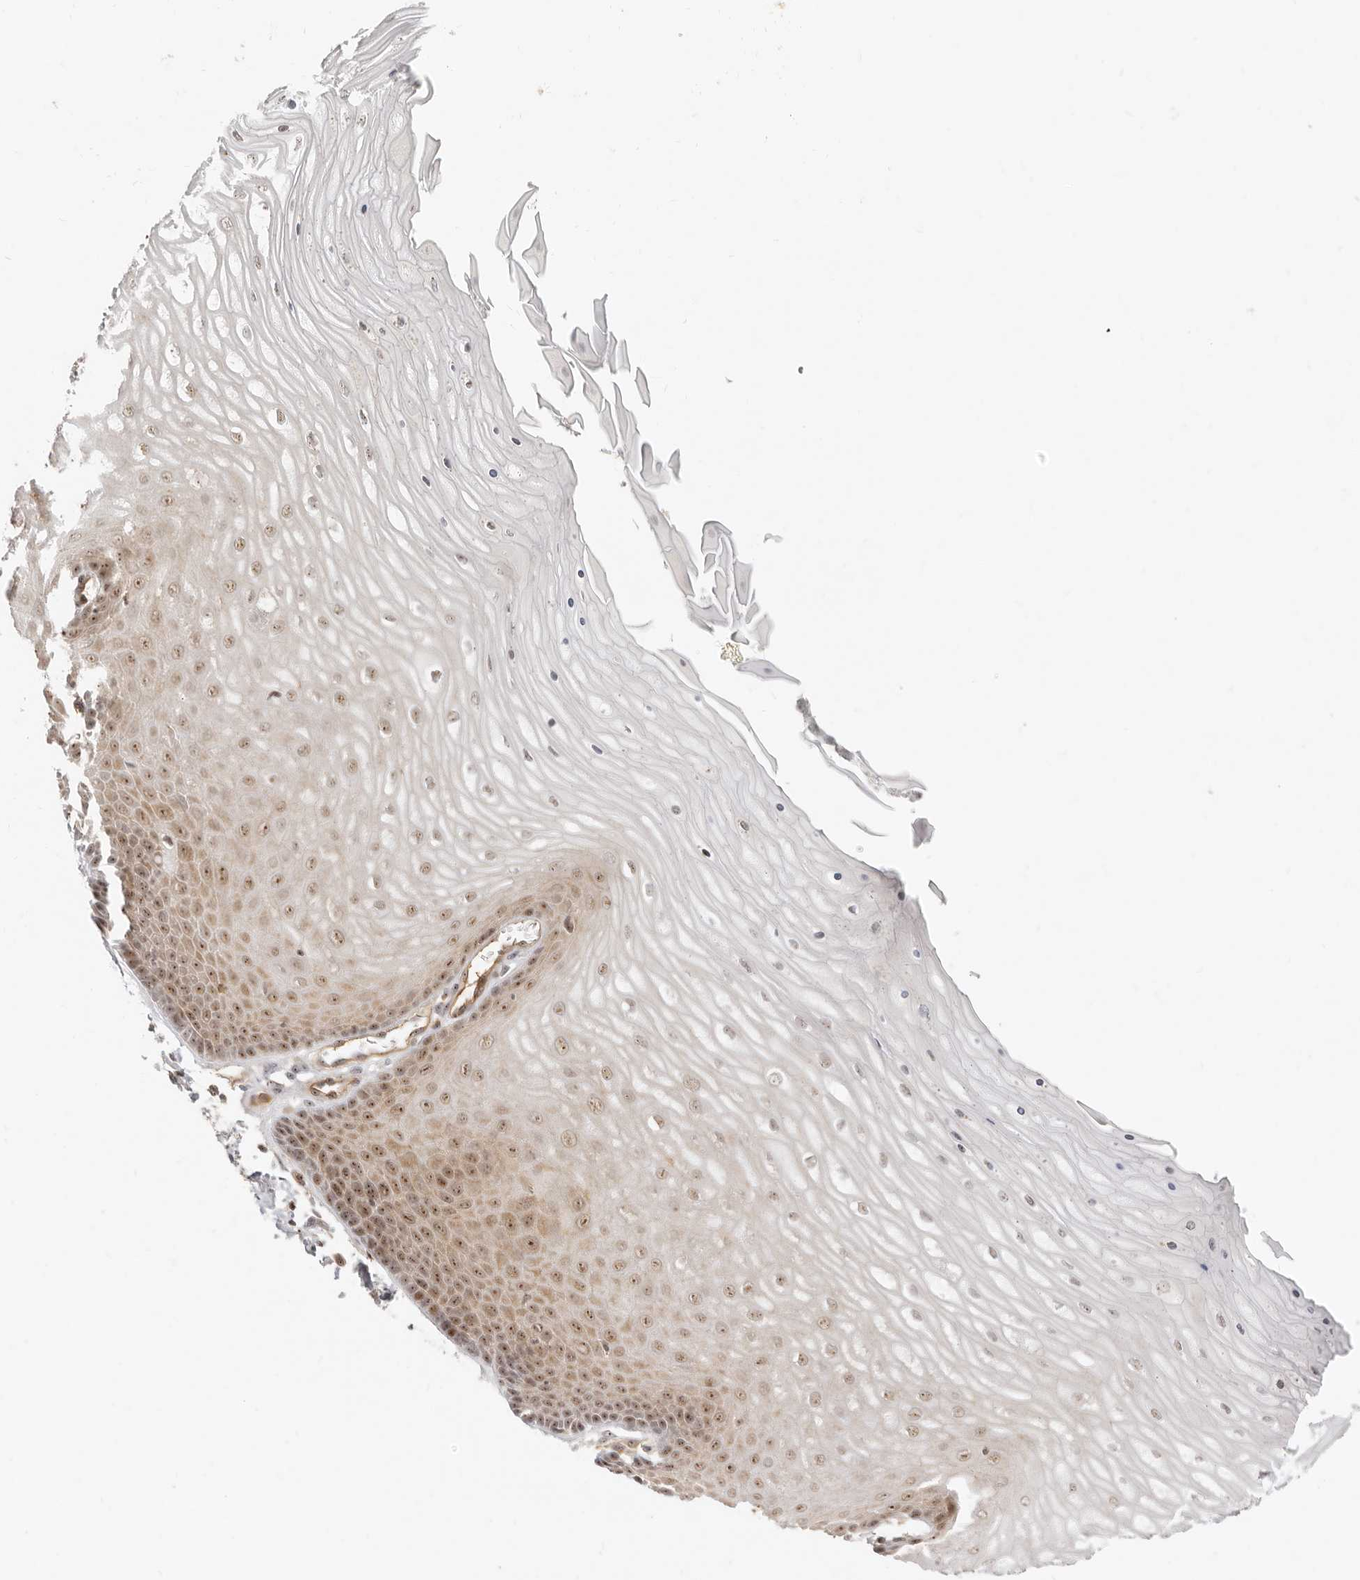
{"staining": {"intensity": "moderate", "quantity": ">75%", "location": "nuclear"}, "tissue": "cervix", "cell_type": "Glandular cells", "image_type": "normal", "snomed": [{"axis": "morphology", "description": "Normal tissue, NOS"}, {"axis": "topography", "description": "Cervix"}], "caption": "Unremarkable cervix demonstrates moderate nuclear staining in about >75% of glandular cells, visualized by immunohistochemistry.", "gene": "BAP1", "patient": {"sex": "female", "age": 55}}